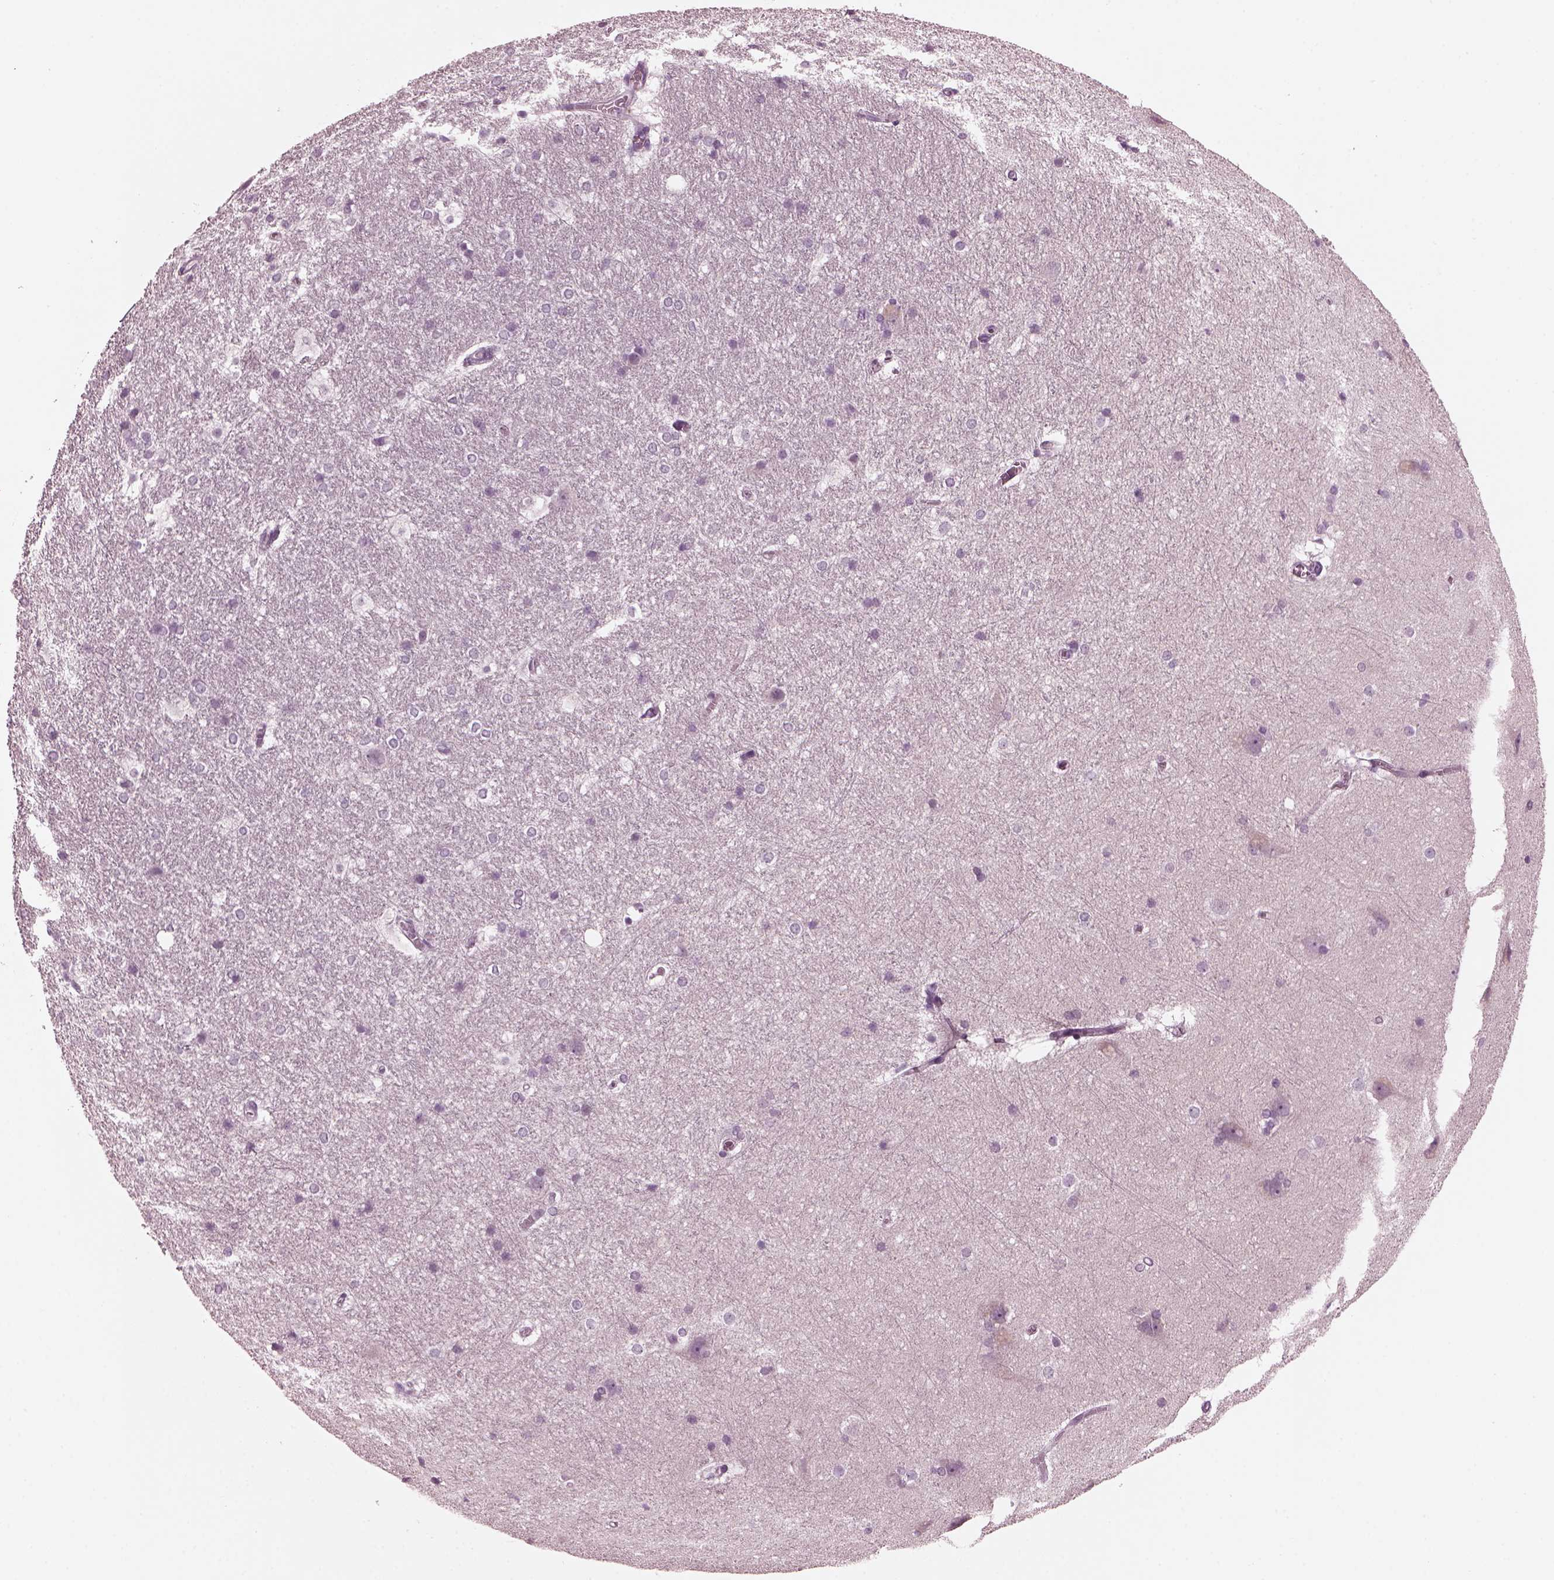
{"staining": {"intensity": "negative", "quantity": "none", "location": "none"}, "tissue": "hippocampus", "cell_type": "Glial cells", "image_type": "normal", "snomed": [{"axis": "morphology", "description": "Normal tissue, NOS"}, {"axis": "topography", "description": "Cerebral cortex"}, {"axis": "topography", "description": "Hippocampus"}], "caption": "Protein analysis of unremarkable hippocampus exhibits no significant expression in glial cells. Nuclei are stained in blue.", "gene": "SLAMF8", "patient": {"sex": "female", "age": 19}}